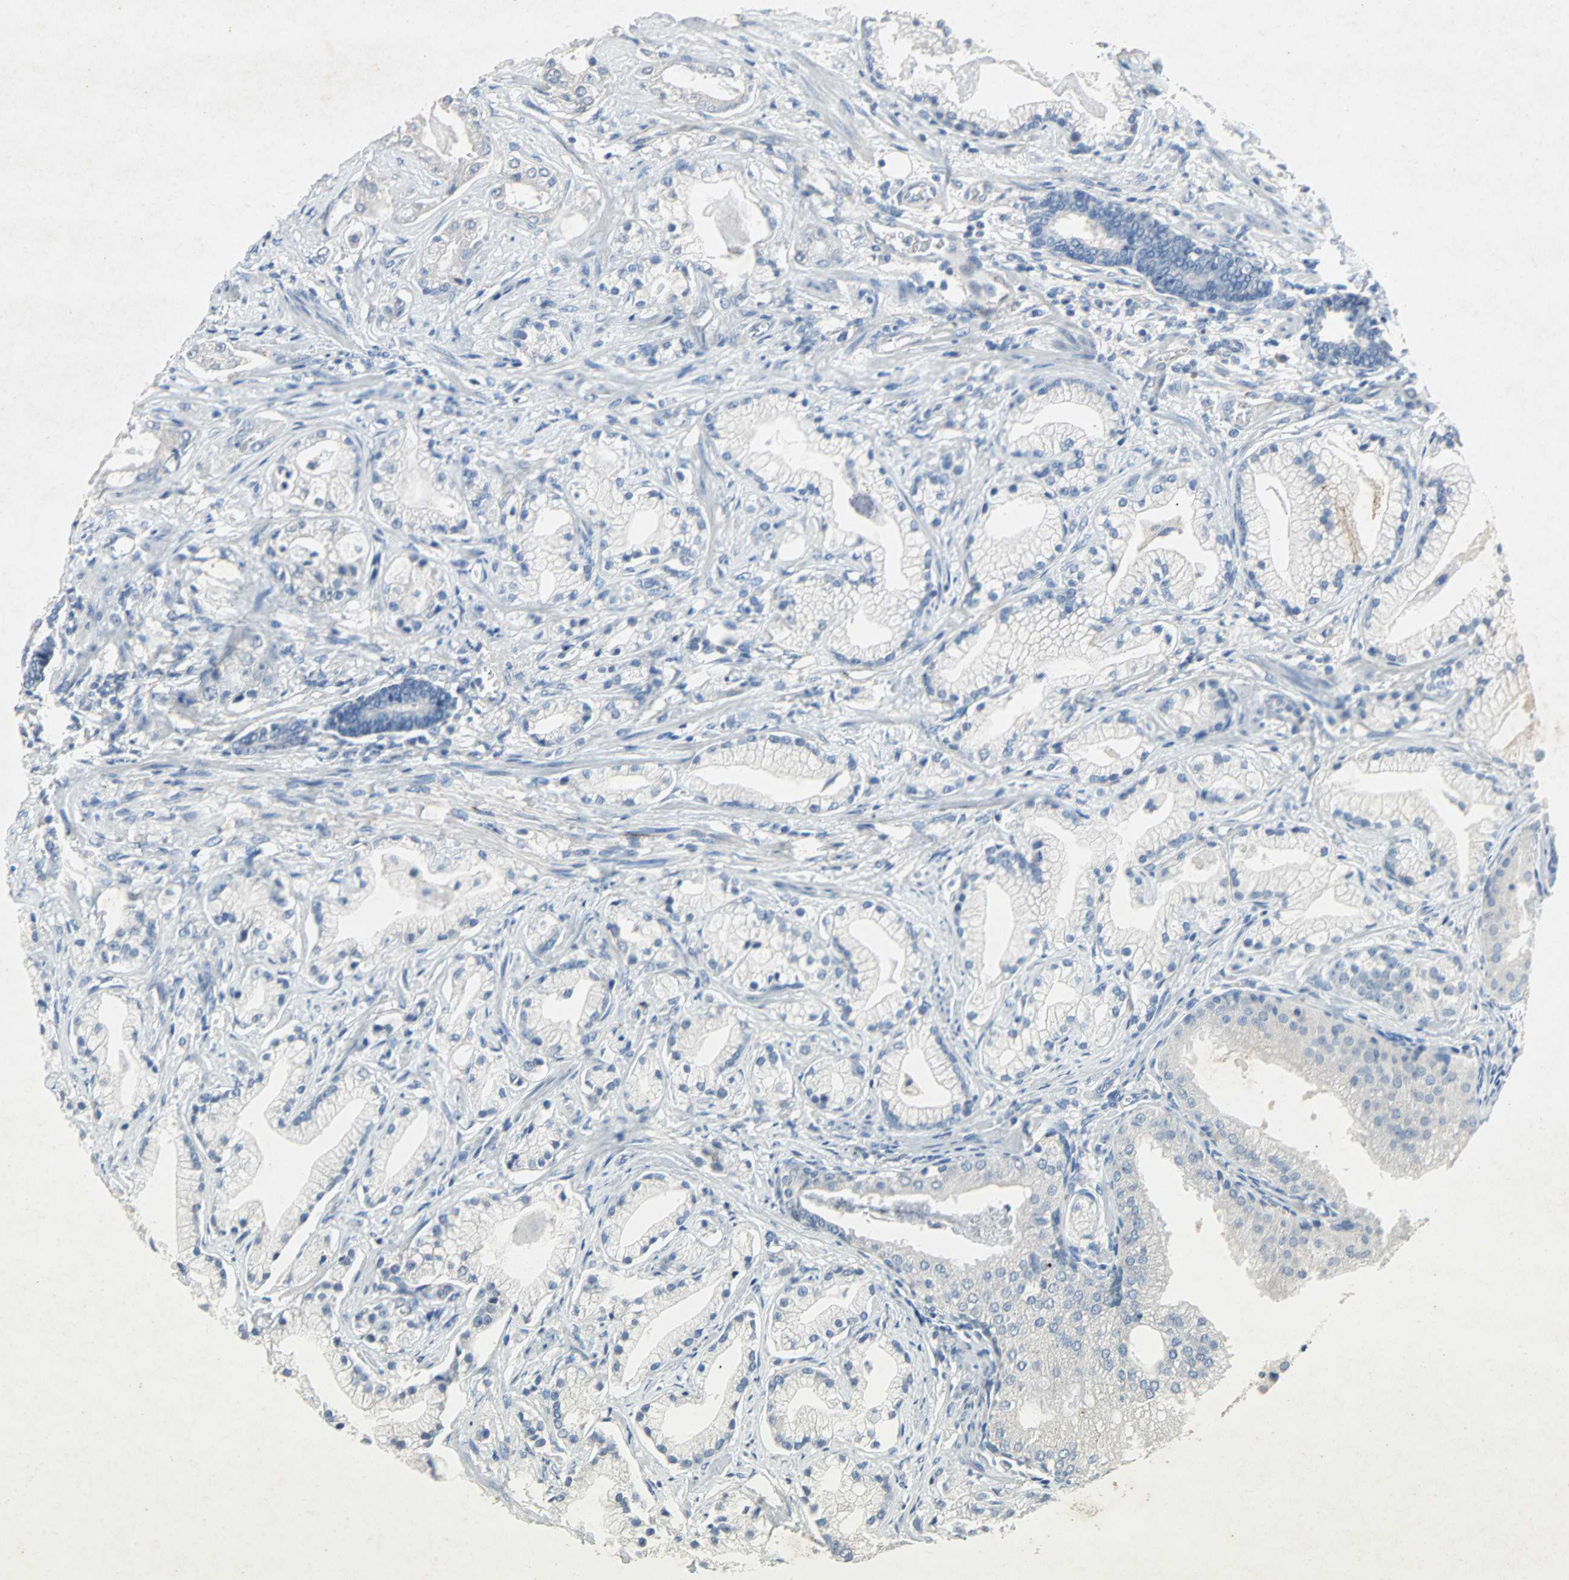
{"staining": {"intensity": "negative", "quantity": "none", "location": "none"}, "tissue": "prostate cancer", "cell_type": "Tumor cells", "image_type": "cancer", "snomed": [{"axis": "morphology", "description": "Adenocarcinoma, Low grade"}, {"axis": "topography", "description": "Prostate"}], "caption": "Immunohistochemistry photomicrograph of human prostate cancer (low-grade adenocarcinoma) stained for a protein (brown), which shows no expression in tumor cells.", "gene": "PCDHB2", "patient": {"sex": "male", "age": 59}}